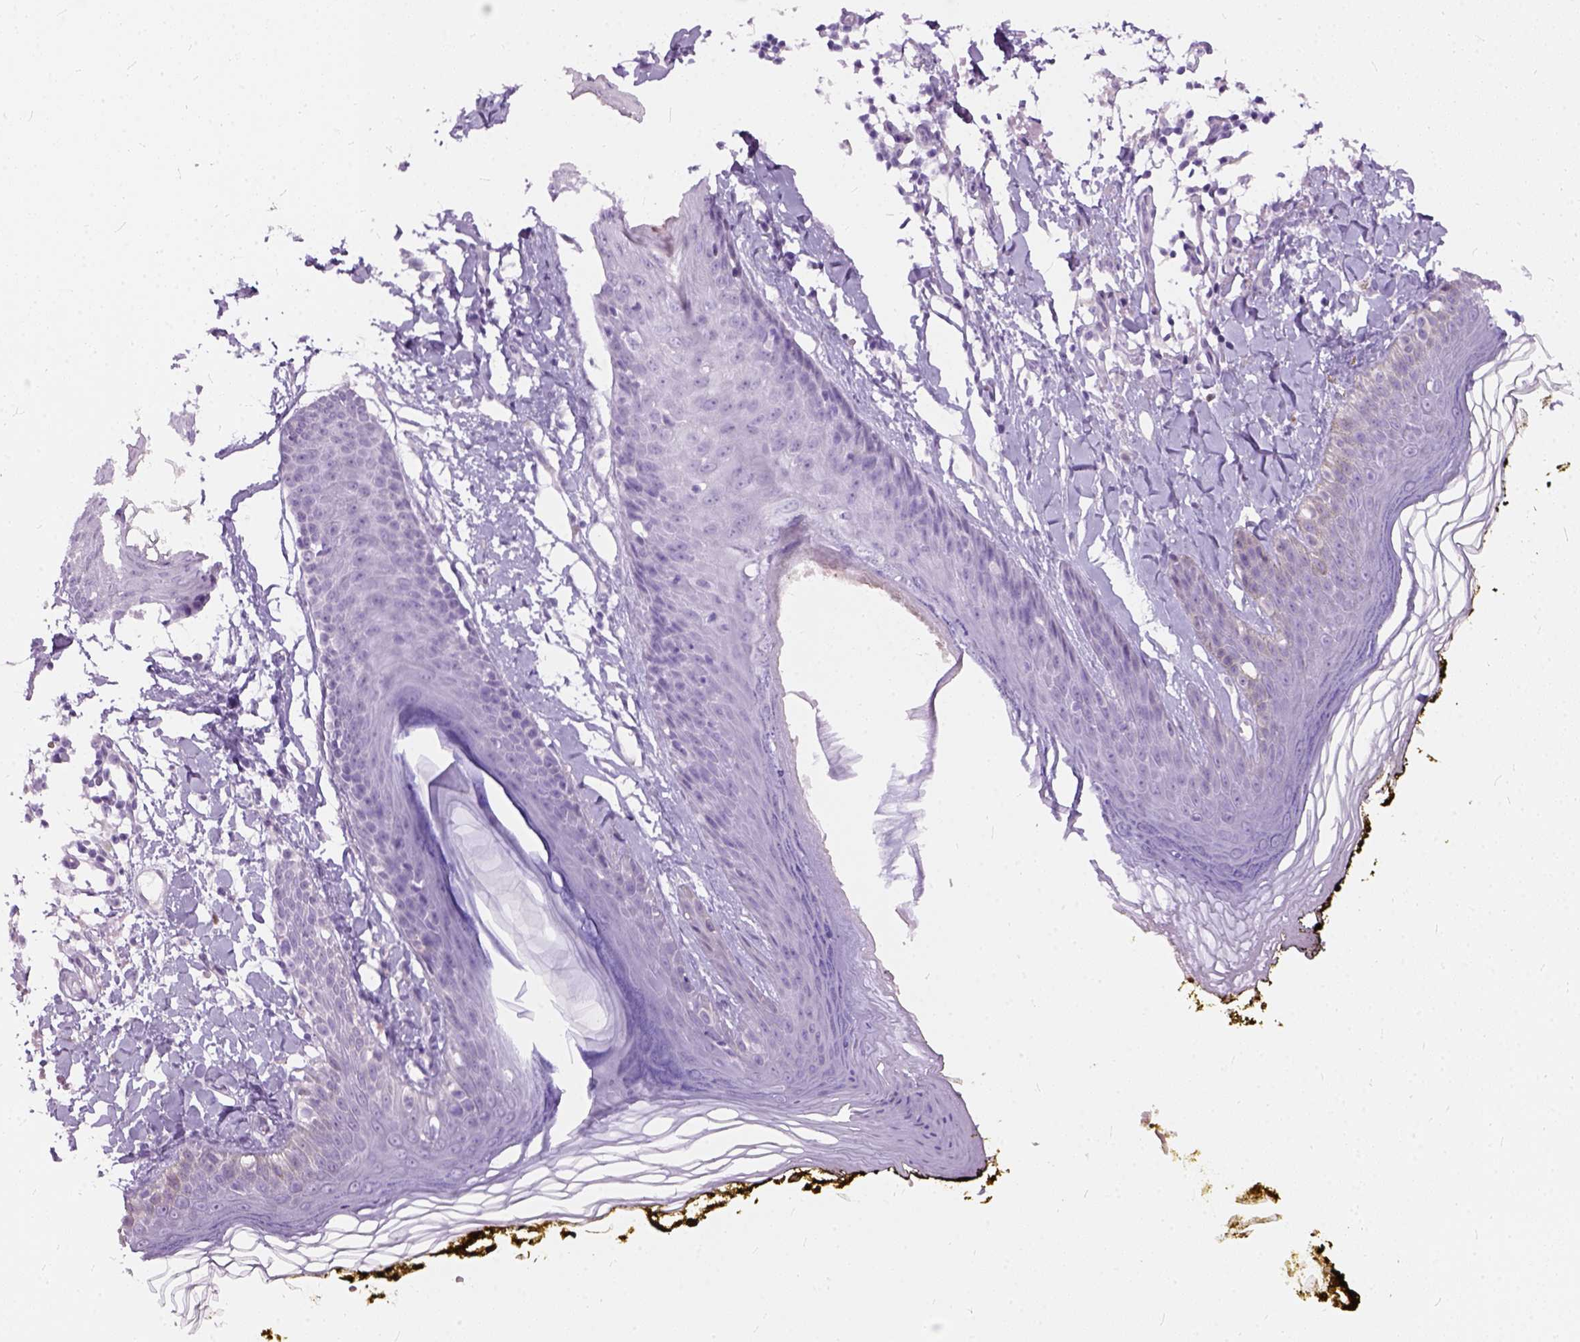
{"staining": {"intensity": "negative", "quantity": "none", "location": "none"}, "tissue": "skin", "cell_type": "Fibroblasts", "image_type": "normal", "snomed": [{"axis": "morphology", "description": "Normal tissue, NOS"}, {"axis": "topography", "description": "Skin"}], "caption": "Fibroblasts show no significant protein staining in normal skin.", "gene": "AXDND1", "patient": {"sex": "male", "age": 76}}